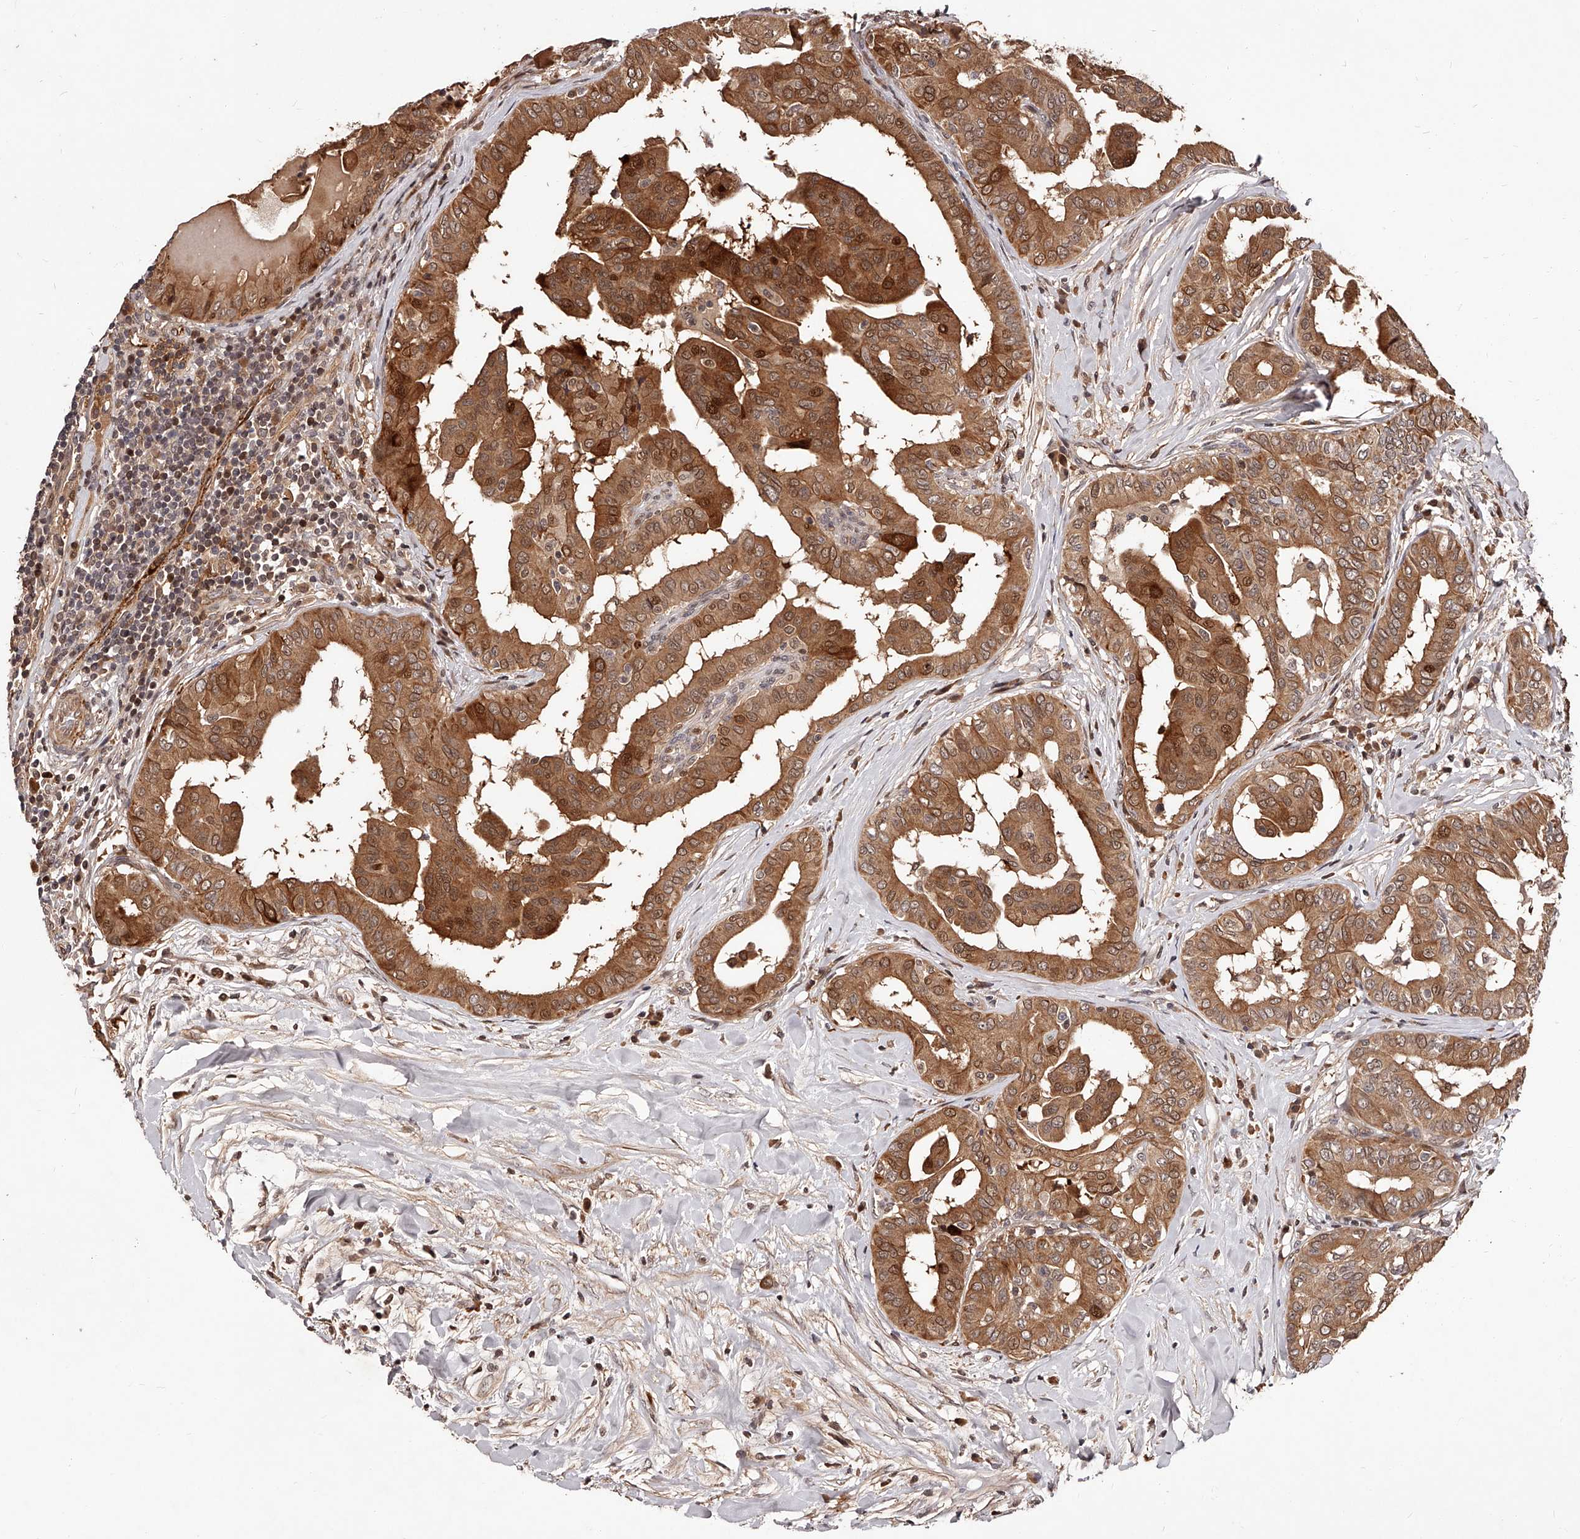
{"staining": {"intensity": "moderate", "quantity": ">75%", "location": "cytoplasmic/membranous,nuclear"}, "tissue": "thyroid cancer", "cell_type": "Tumor cells", "image_type": "cancer", "snomed": [{"axis": "morphology", "description": "Papillary adenocarcinoma, NOS"}, {"axis": "topography", "description": "Thyroid gland"}], "caption": "Protein staining of thyroid papillary adenocarcinoma tissue exhibits moderate cytoplasmic/membranous and nuclear positivity in about >75% of tumor cells.", "gene": "CUL7", "patient": {"sex": "male", "age": 33}}